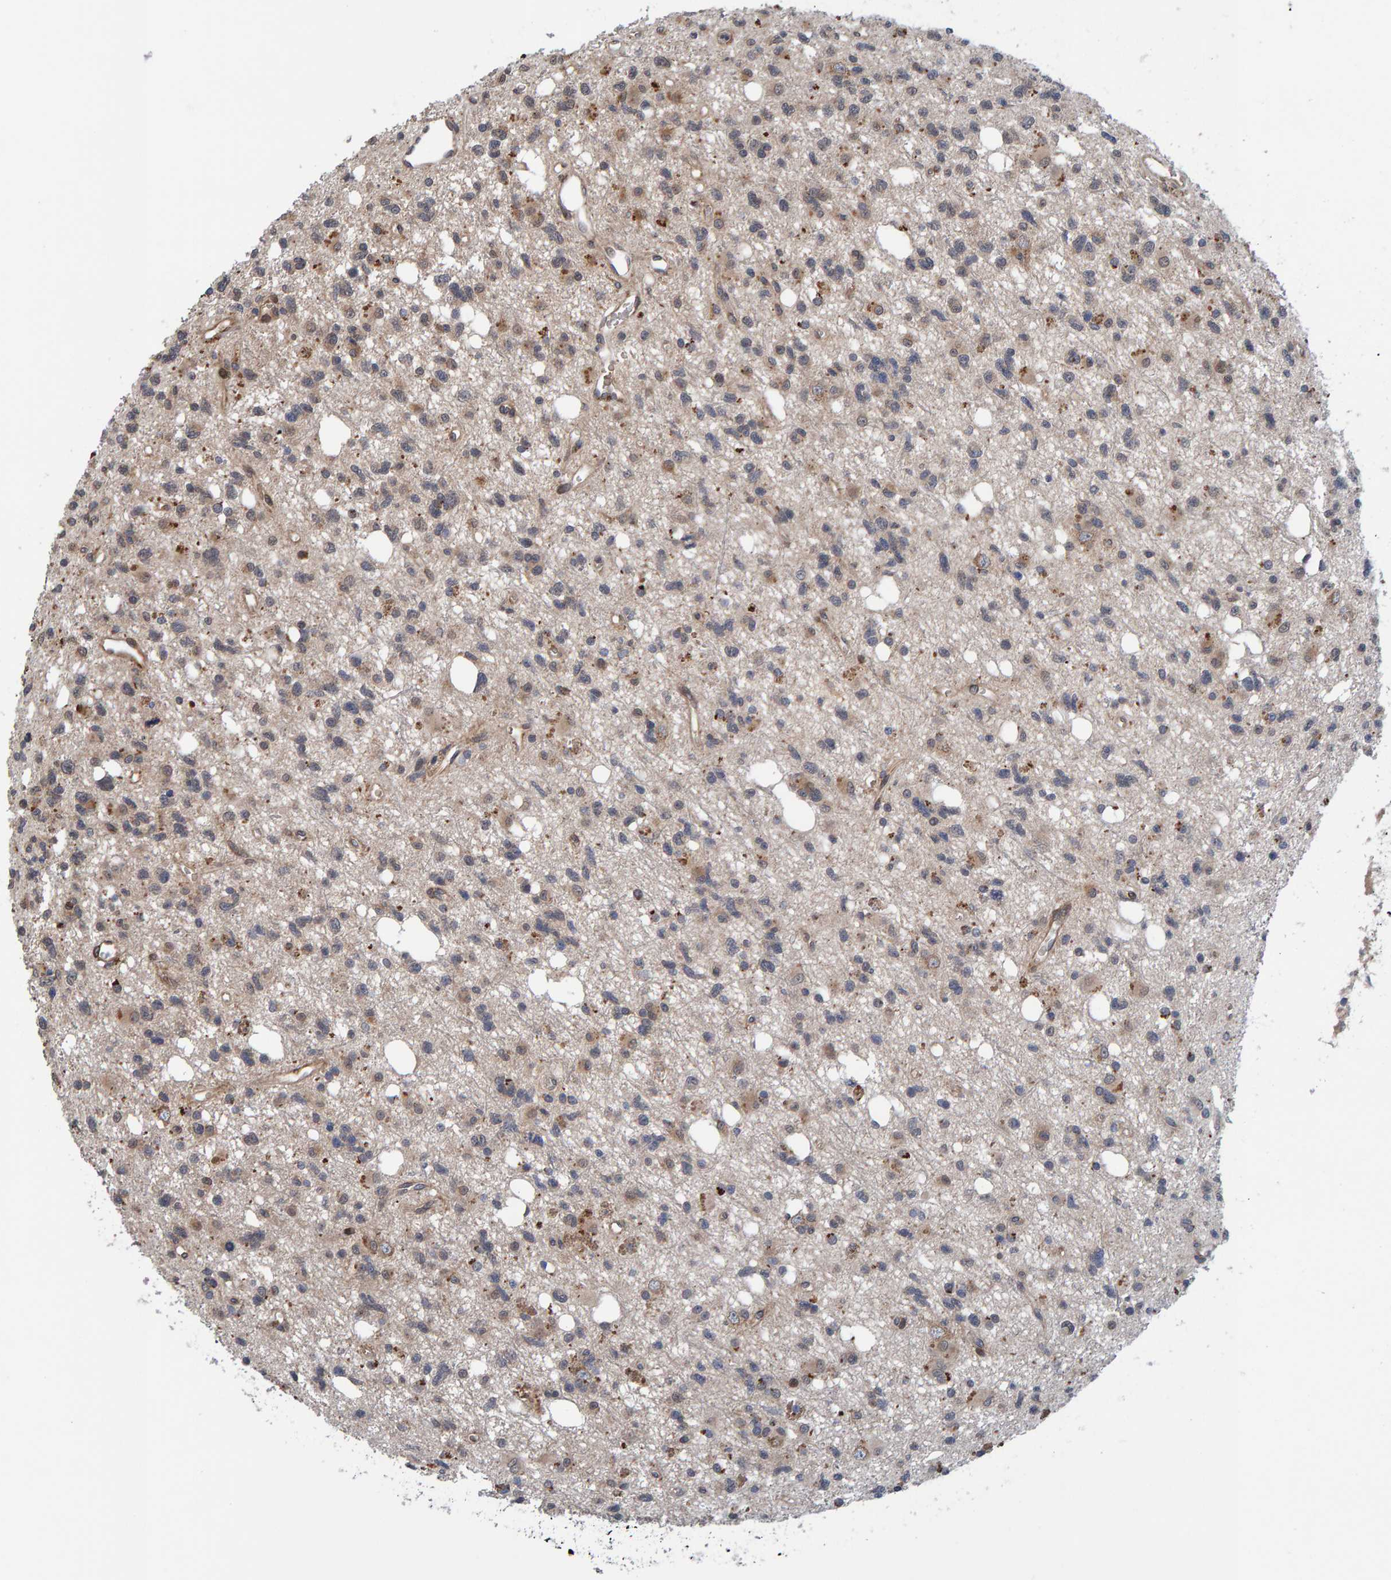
{"staining": {"intensity": "weak", "quantity": "<25%", "location": "cytoplasmic/membranous"}, "tissue": "glioma", "cell_type": "Tumor cells", "image_type": "cancer", "snomed": [{"axis": "morphology", "description": "Glioma, malignant, High grade"}, {"axis": "topography", "description": "Brain"}], "caption": "DAB immunohistochemical staining of human malignant high-grade glioma demonstrates no significant staining in tumor cells.", "gene": "MFSD6L", "patient": {"sex": "female", "age": 62}}